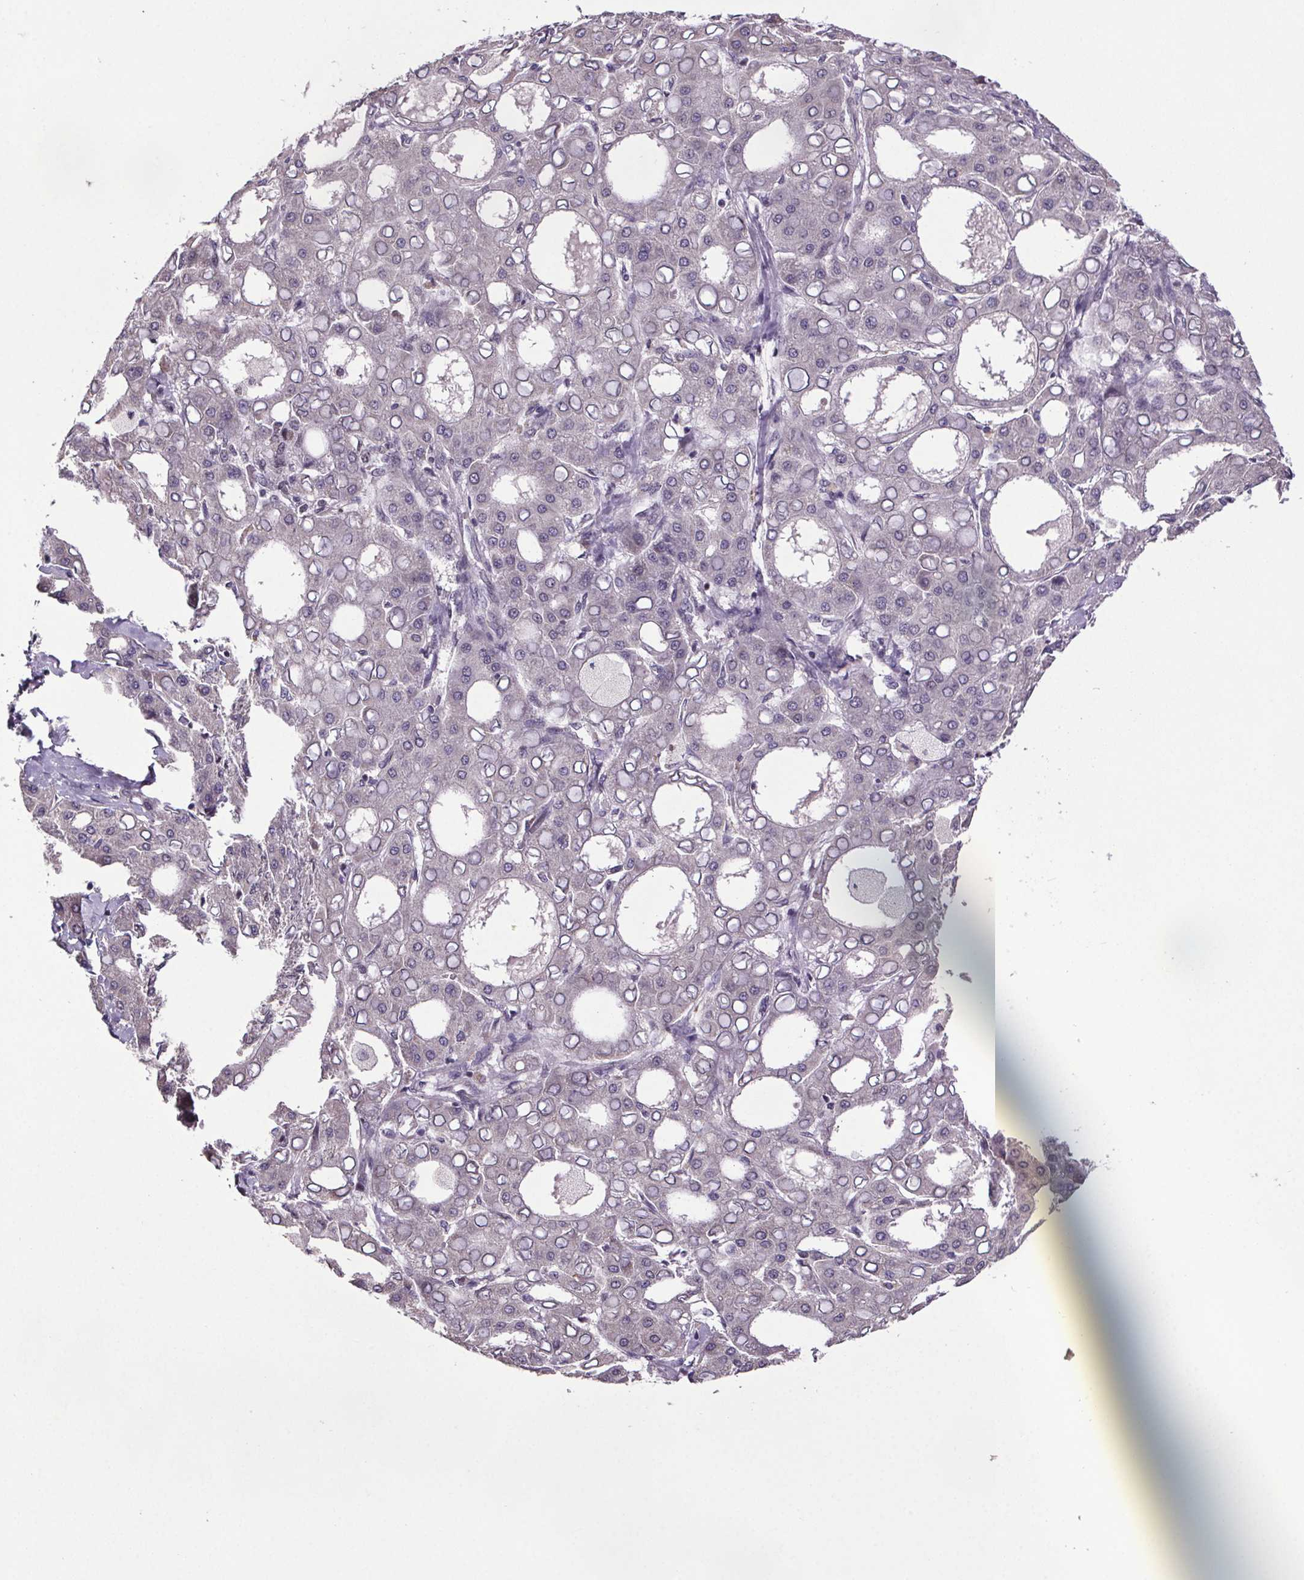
{"staining": {"intensity": "negative", "quantity": "none", "location": "none"}, "tissue": "liver cancer", "cell_type": "Tumor cells", "image_type": "cancer", "snomed": [{"axis": "morphology", "description": "Carcinoma, Hepatocellular, NOS"}, {"axis": "topography", "description": "Liver"}], "caption": "The micrograph shows no staining of tumor cells in liver cancer (hepatocellular carcinoma). The staining was performed using DAB to visualize the protein expression in brown, while the nuclei were stained in blue with hematoxylin (Magnification: 20x).", "gene": "ATMIN", "patient": {"sex": "male", "age": 65}}